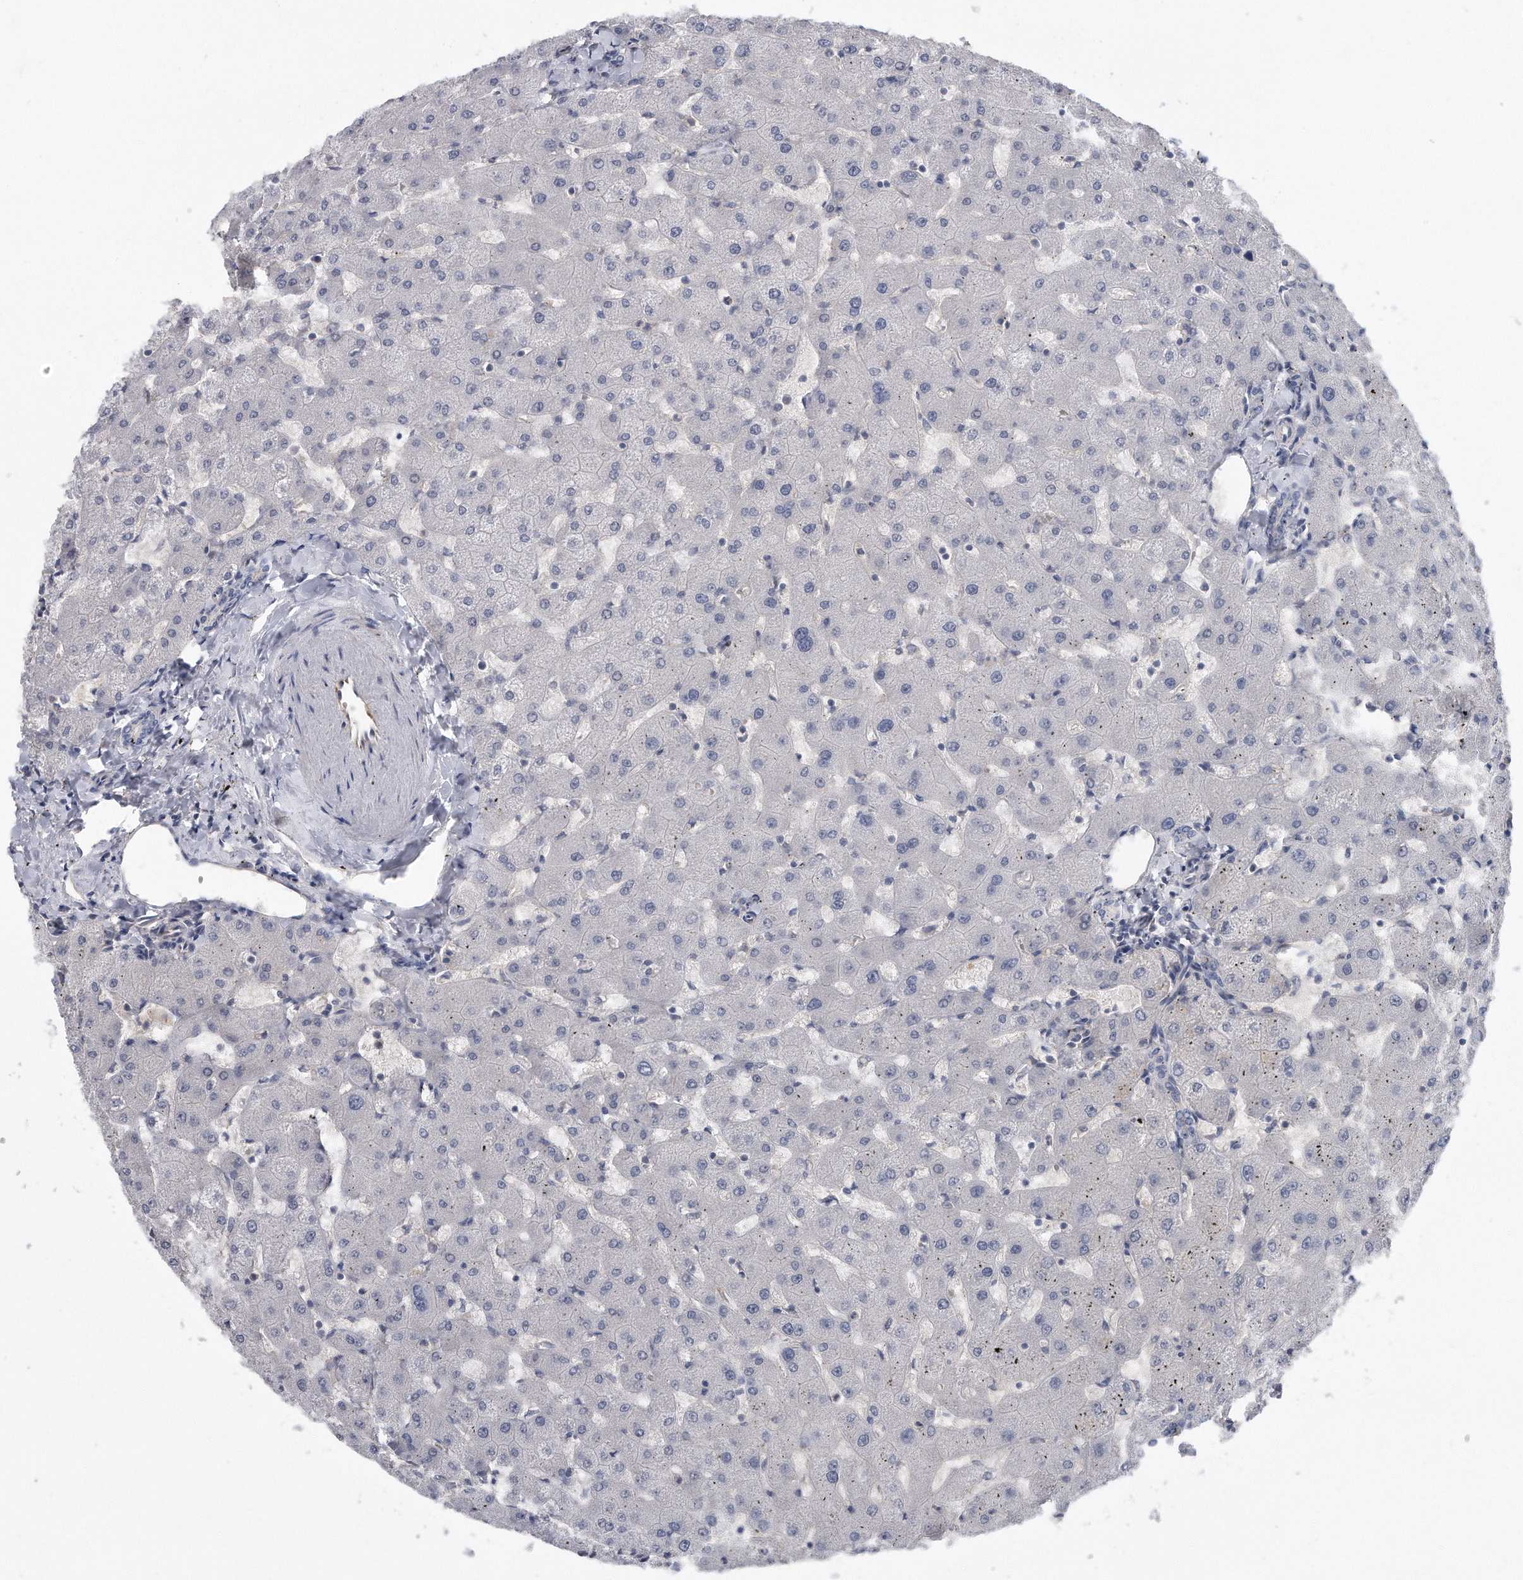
{"staining": {"intensity": "negative", "quantity": "none", "location": "none"}, "tissue": "liver", "cell_type": "Cholangiocytes", "image_type": "normal", "snomed": [{"axis": "morphology", "description": "Normal tissue, NOS"}, {"axis": "topography", "description": "Liver"}], "caption": "Normal liver was stained to show a protein in brown. There is no significant expression in cholangiocytes. Nuclei are stained in blue.", "gene": "GPC1", "patient": {"sex": "female", "age": 63}}